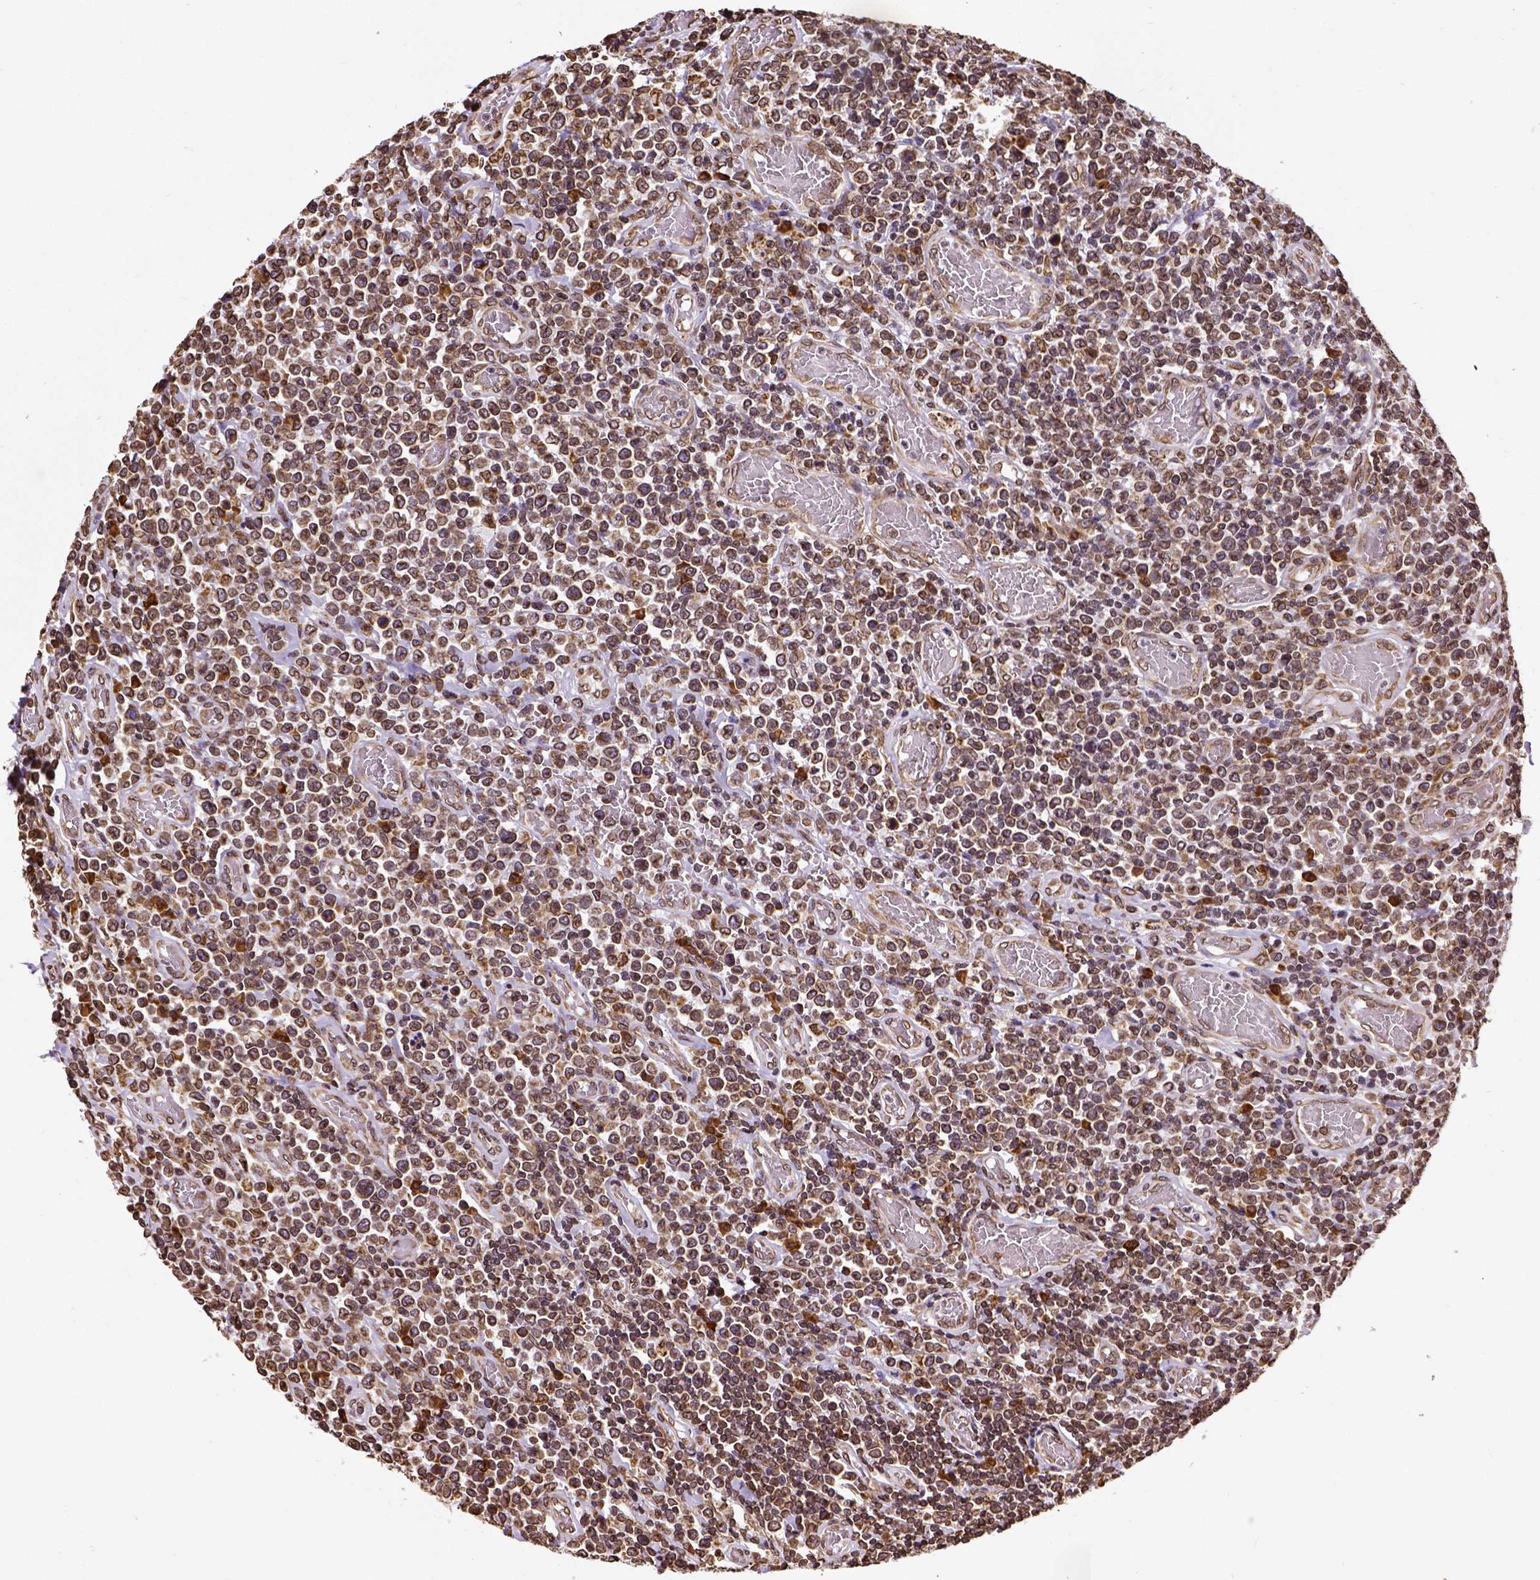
{"staining": {"intensity": "strong", "quantity": ">75%", "location": "cytoplasmic/membranous,nuclear"}, "tissue": "lymphoma", "cell_type": "Tumor cells", "image_type": "cancer", "snomed": [{"axis": "morphology", "description": "Malignant lymphoma, non-Hodgkin's type, High grade"}, {"axis": "topography", "description": "Soft tissue"}], "caption": "The photomicrograph displays a brown stain indicating the presence of a protein in the cytoplasmic/membranous and nuclear of tumor cells in lymphoma.", "gene": "MTDH", "patient": {"sex": "female", "age": 56}}